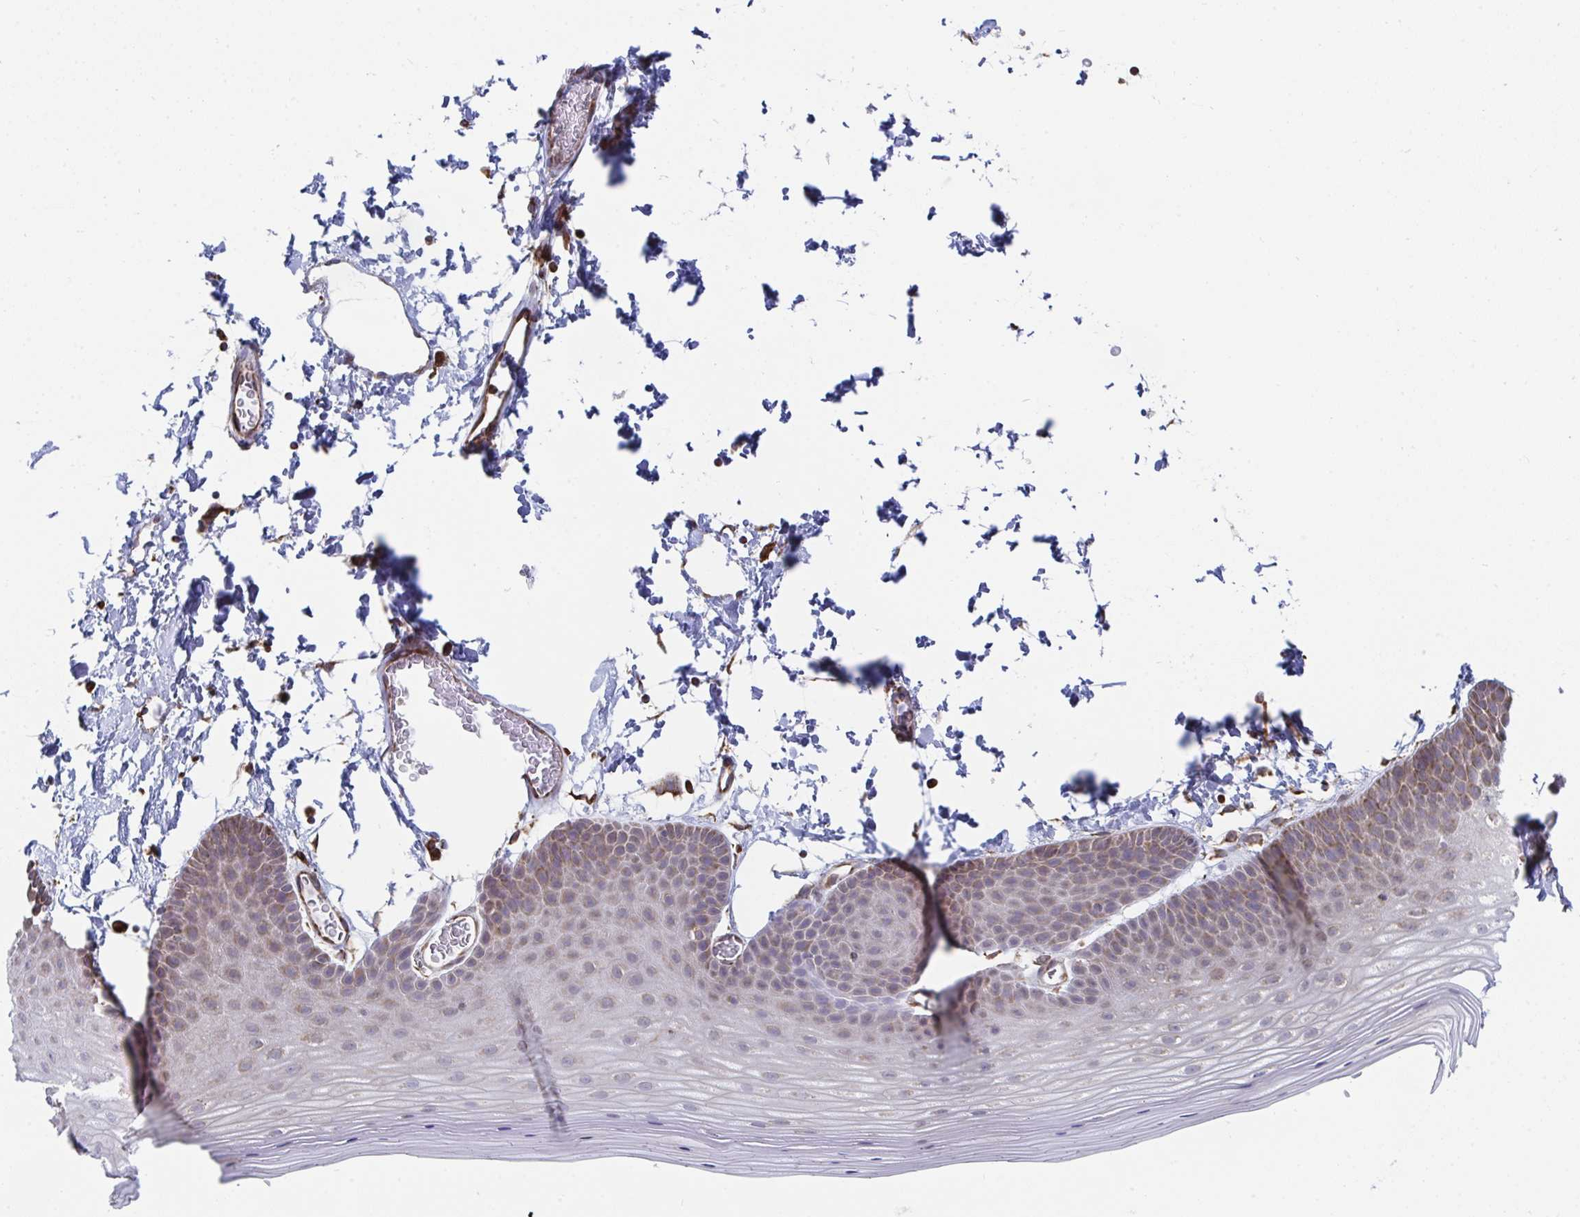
{"staining": {"intensity": "moderate", "quantity": ">75%", "location": "cytoplasmic/membranous"}, "tissue": "skin", "cell_type": "Epidermal cells", "image_type": "normal", "snomed": [{"axis": "morphology", "description": "Normal tissue, NOS"}, {"axis": "topography", "description": "Anal"}], "caption": "A brown stain shows moderate cytoplasmic/membranous staining of a protein in epidermal cells of benign skin. The staining was performed using DAB (3,3'-diaminobenzidine) to visualize the protein expression in brown, while the nuclei were stained in blue with hematoxylin (Magnification: 20x).", "gene": "ELAVL1", "patient": {"sex": "male", "age": 53}}